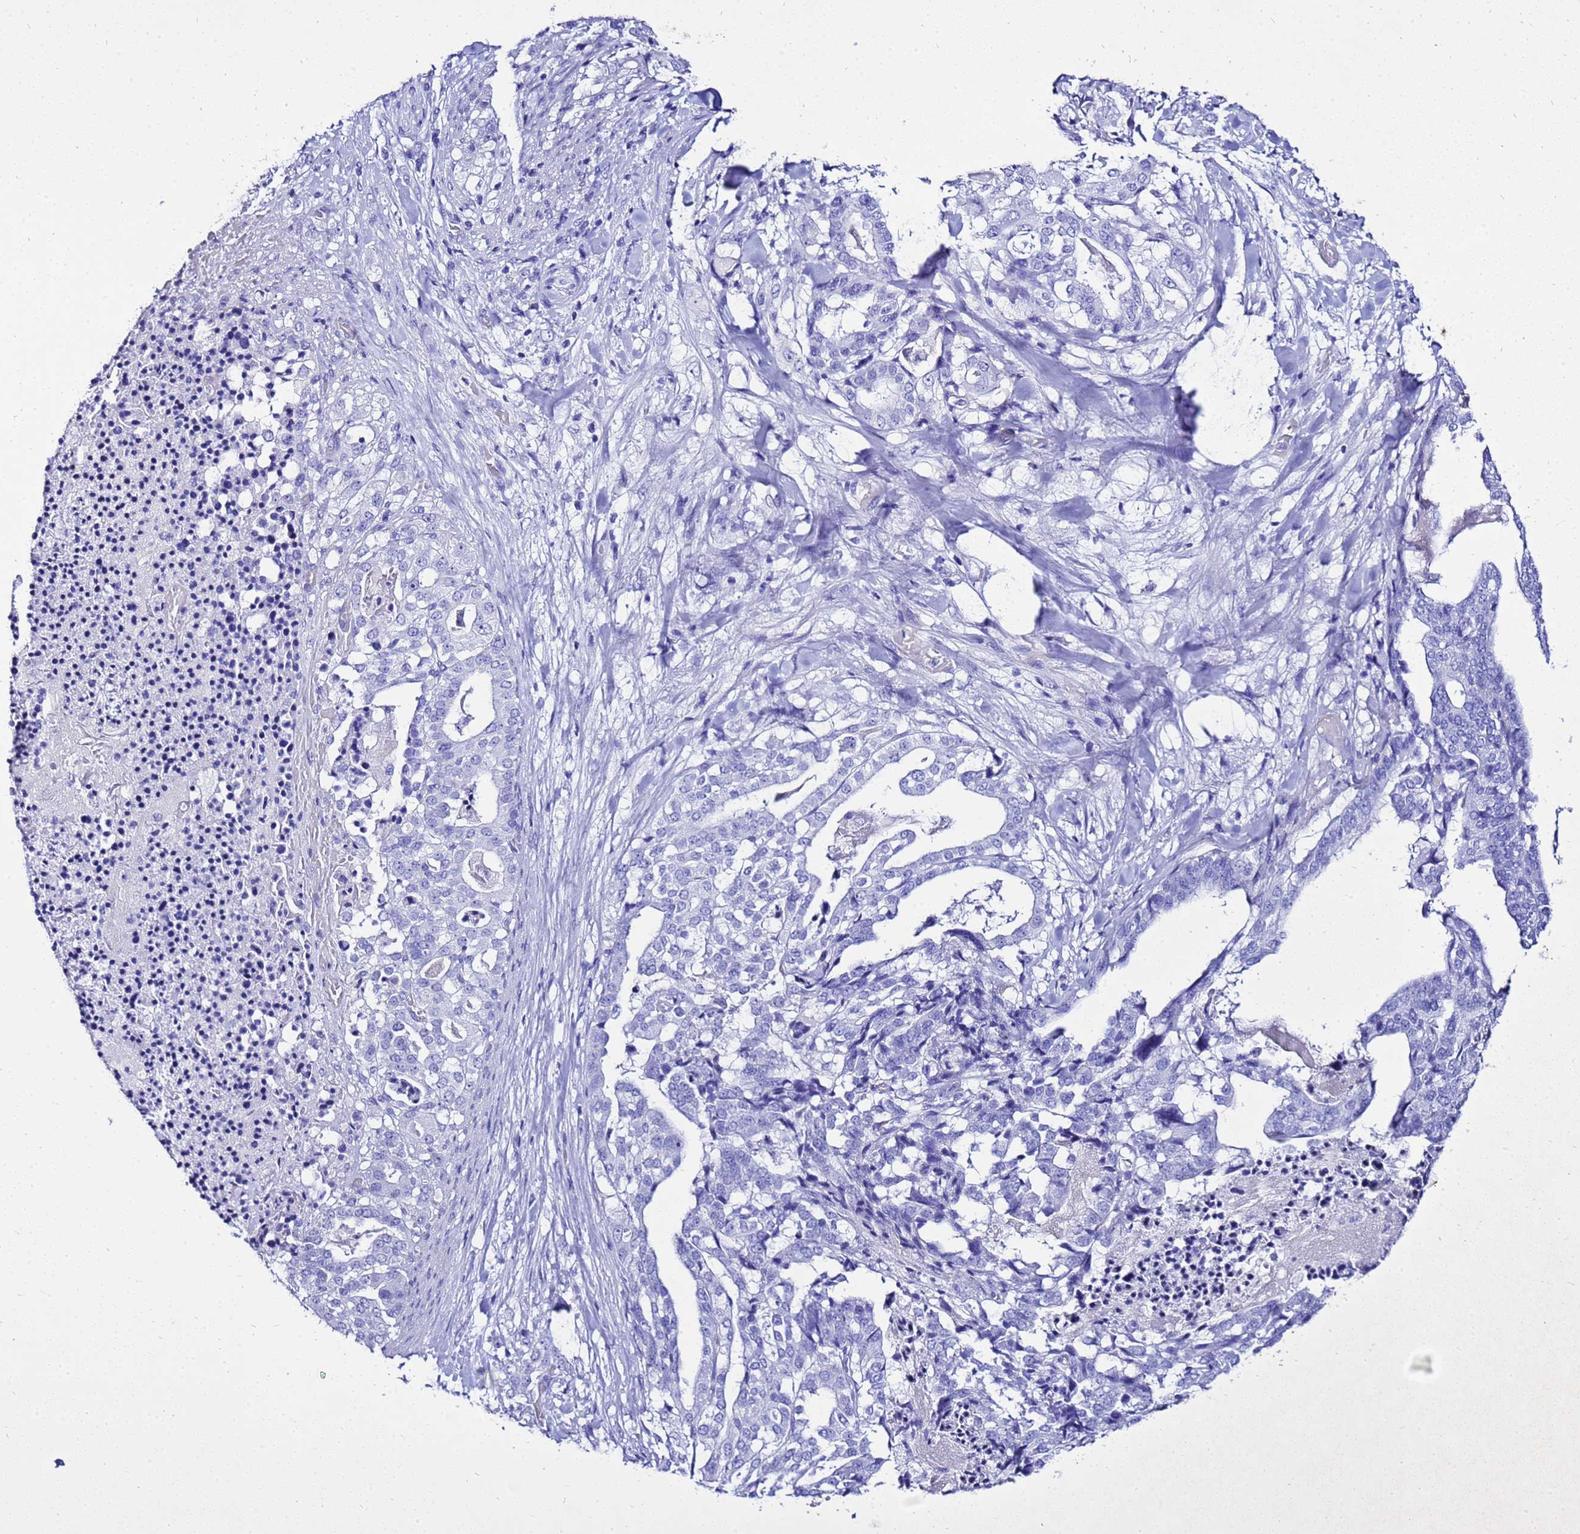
{"staining": {"intensity": "negative", "quantity": "none", "location": "none"}, "tissue": "stomach cancer", "cell_type": "Tumor cells", "image_type": "cancer", "snomed": [{"axis": "morphology", "description": "Adenocarcinoma, NOS"}, {"axis": "topography", "description": "Stomach"}], "caption": "Immunohistochemistry (IHC) of human stomach adenocarcinoma demonstrates no staining in tumor cells.", "gene": "LIPF", "patient": {"sex": "male", "age": 48}}